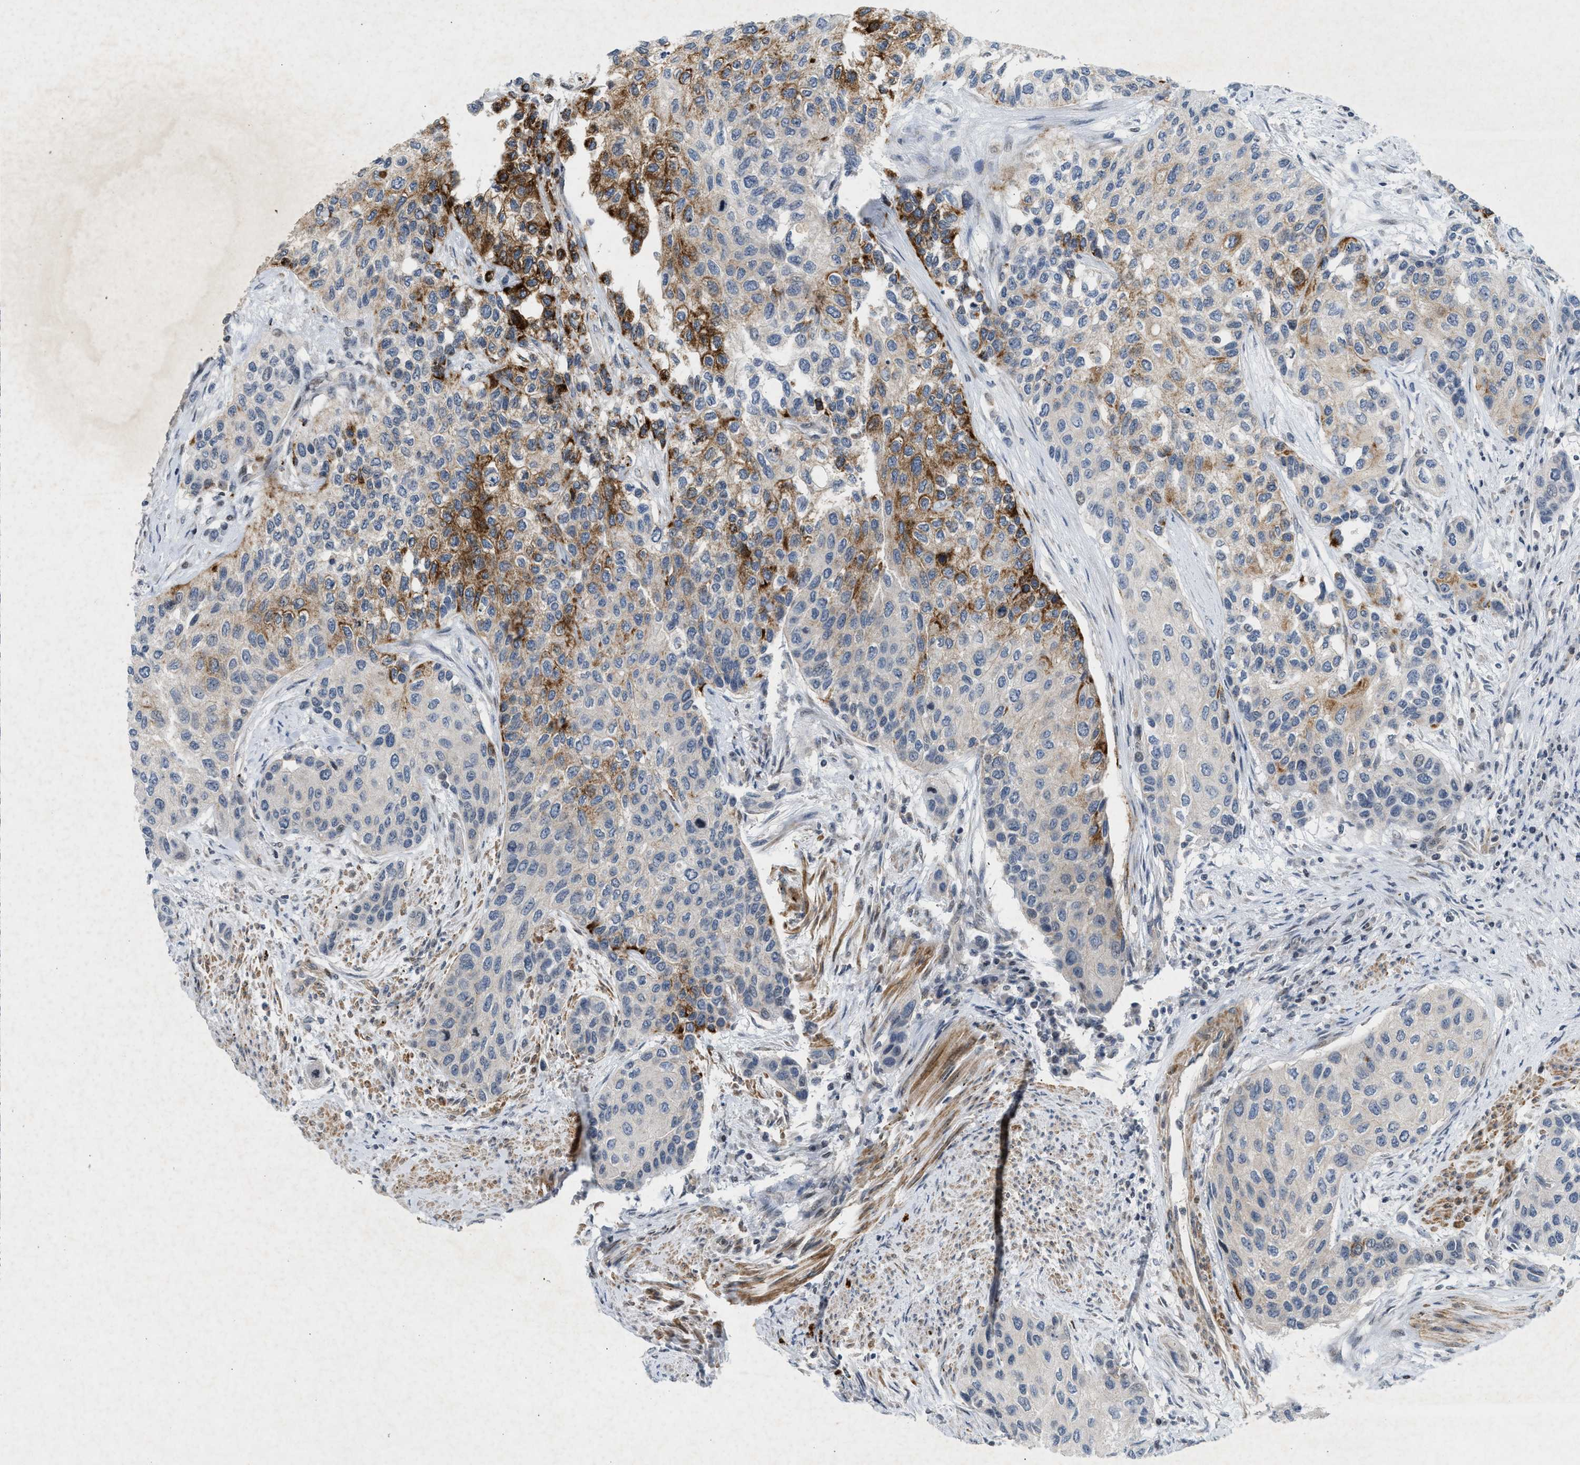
{"staining": {"intensity": "strong", "quantity": "<25%", "location": "cytoplasmic/membranous"}, "tissue": "urothelial cancer", "cell_type": "Tumor cells", "image_type": "cancer", "snomed": [{"axis": "morphology", "description": "Urothelial carcinoma, High grade"}, {"axis": "topography", "description": "Urinary bladder"}], "caption": "Urothelial carcinoma (high-grade) tissue demonstrates strong cytoplasmic/membranous expression in approximately <25% of tumor cells", "gene": "ZPR1", "patient": {"sex": "female", "age": 56}}